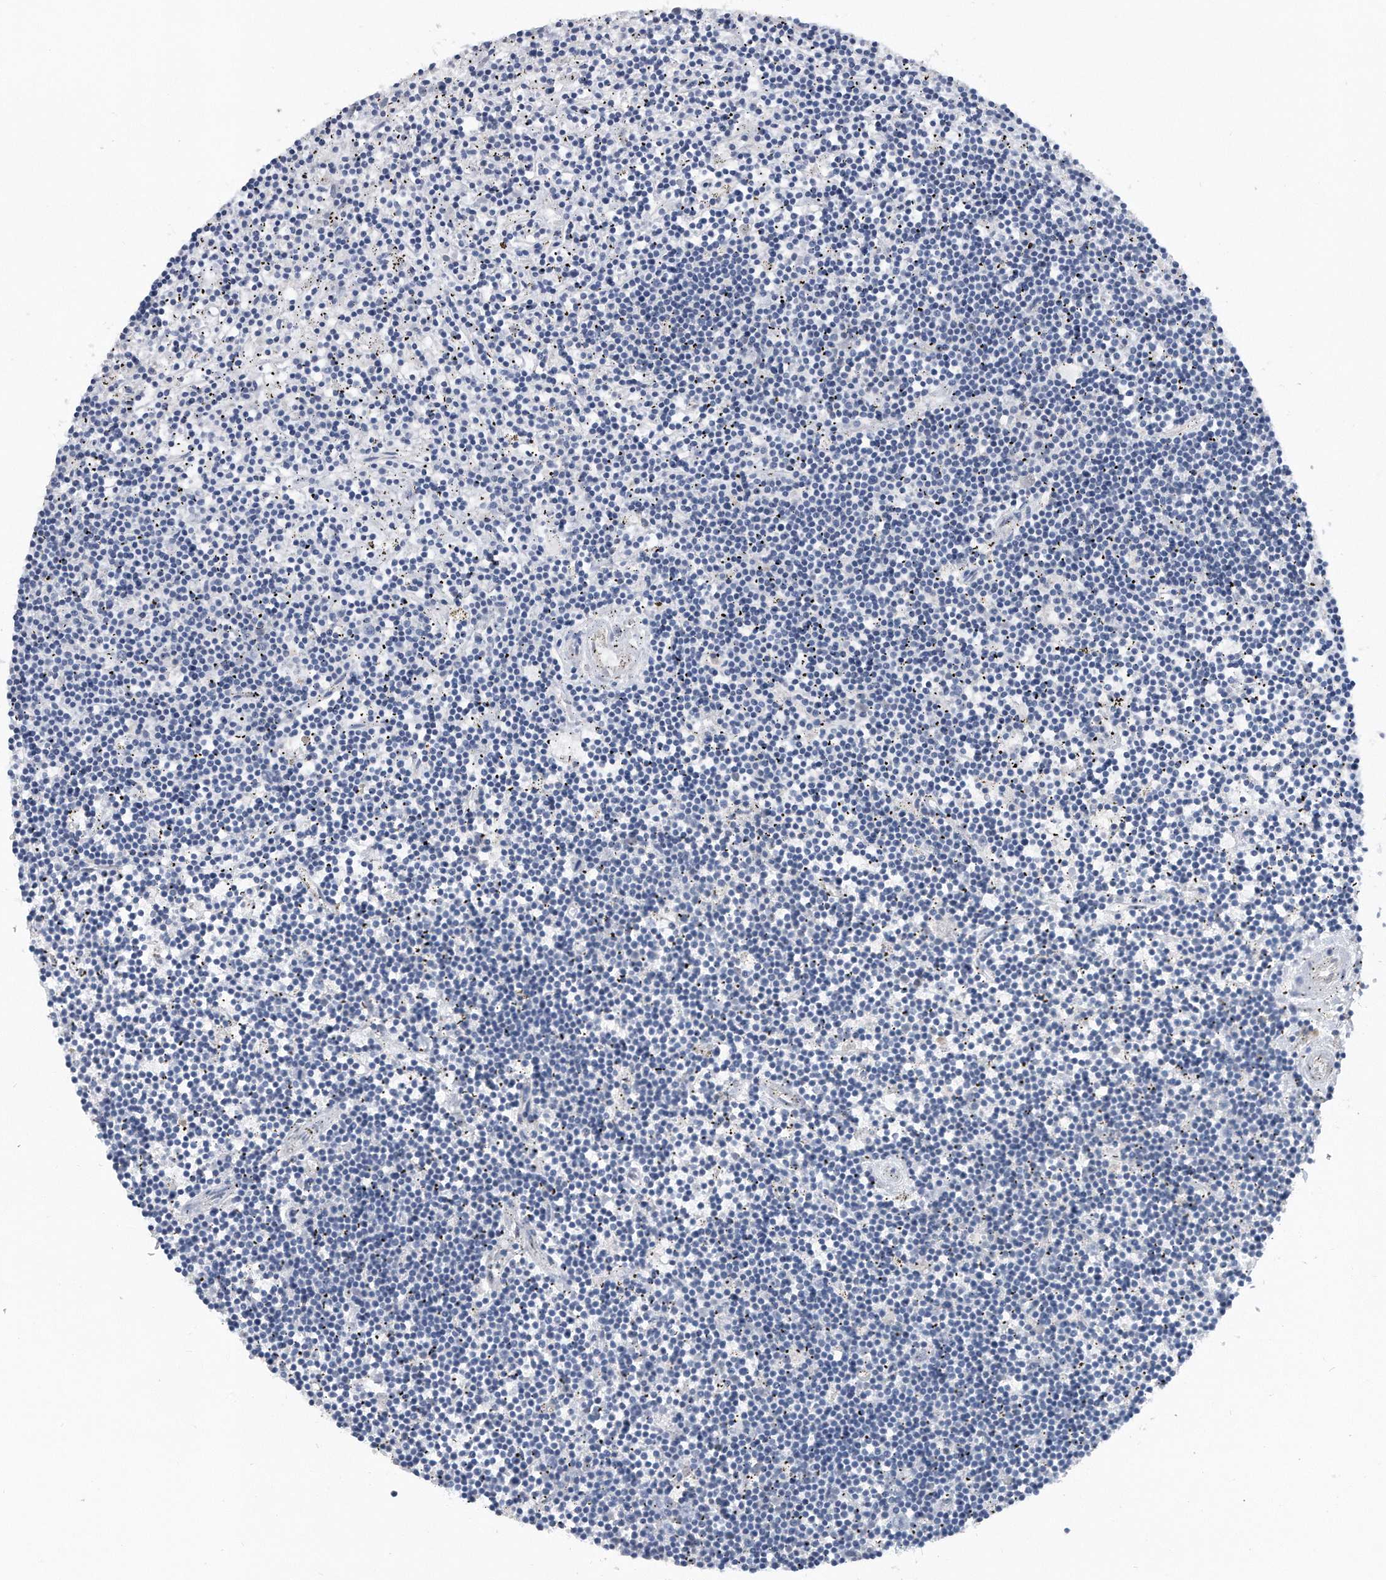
{"staining": {"intensity": "negative", "quantity": "none", "location": "none"}, "tissue": "lymphoma", "cell_type": "Tumor cells", "image_type": "cancer", "snomed": [{"axis": "morphology", "description": "Malignant lymphoma, non-Hodgkin's type, Low grade"}, {"axis": "topography", "description": "Spleen"}], "caption": "Micrograph shows no significant protein positivity in tumor cells of lymphoma.", "gene": "TP53INP1", "patient": {"sex": "male", "age": 76}}